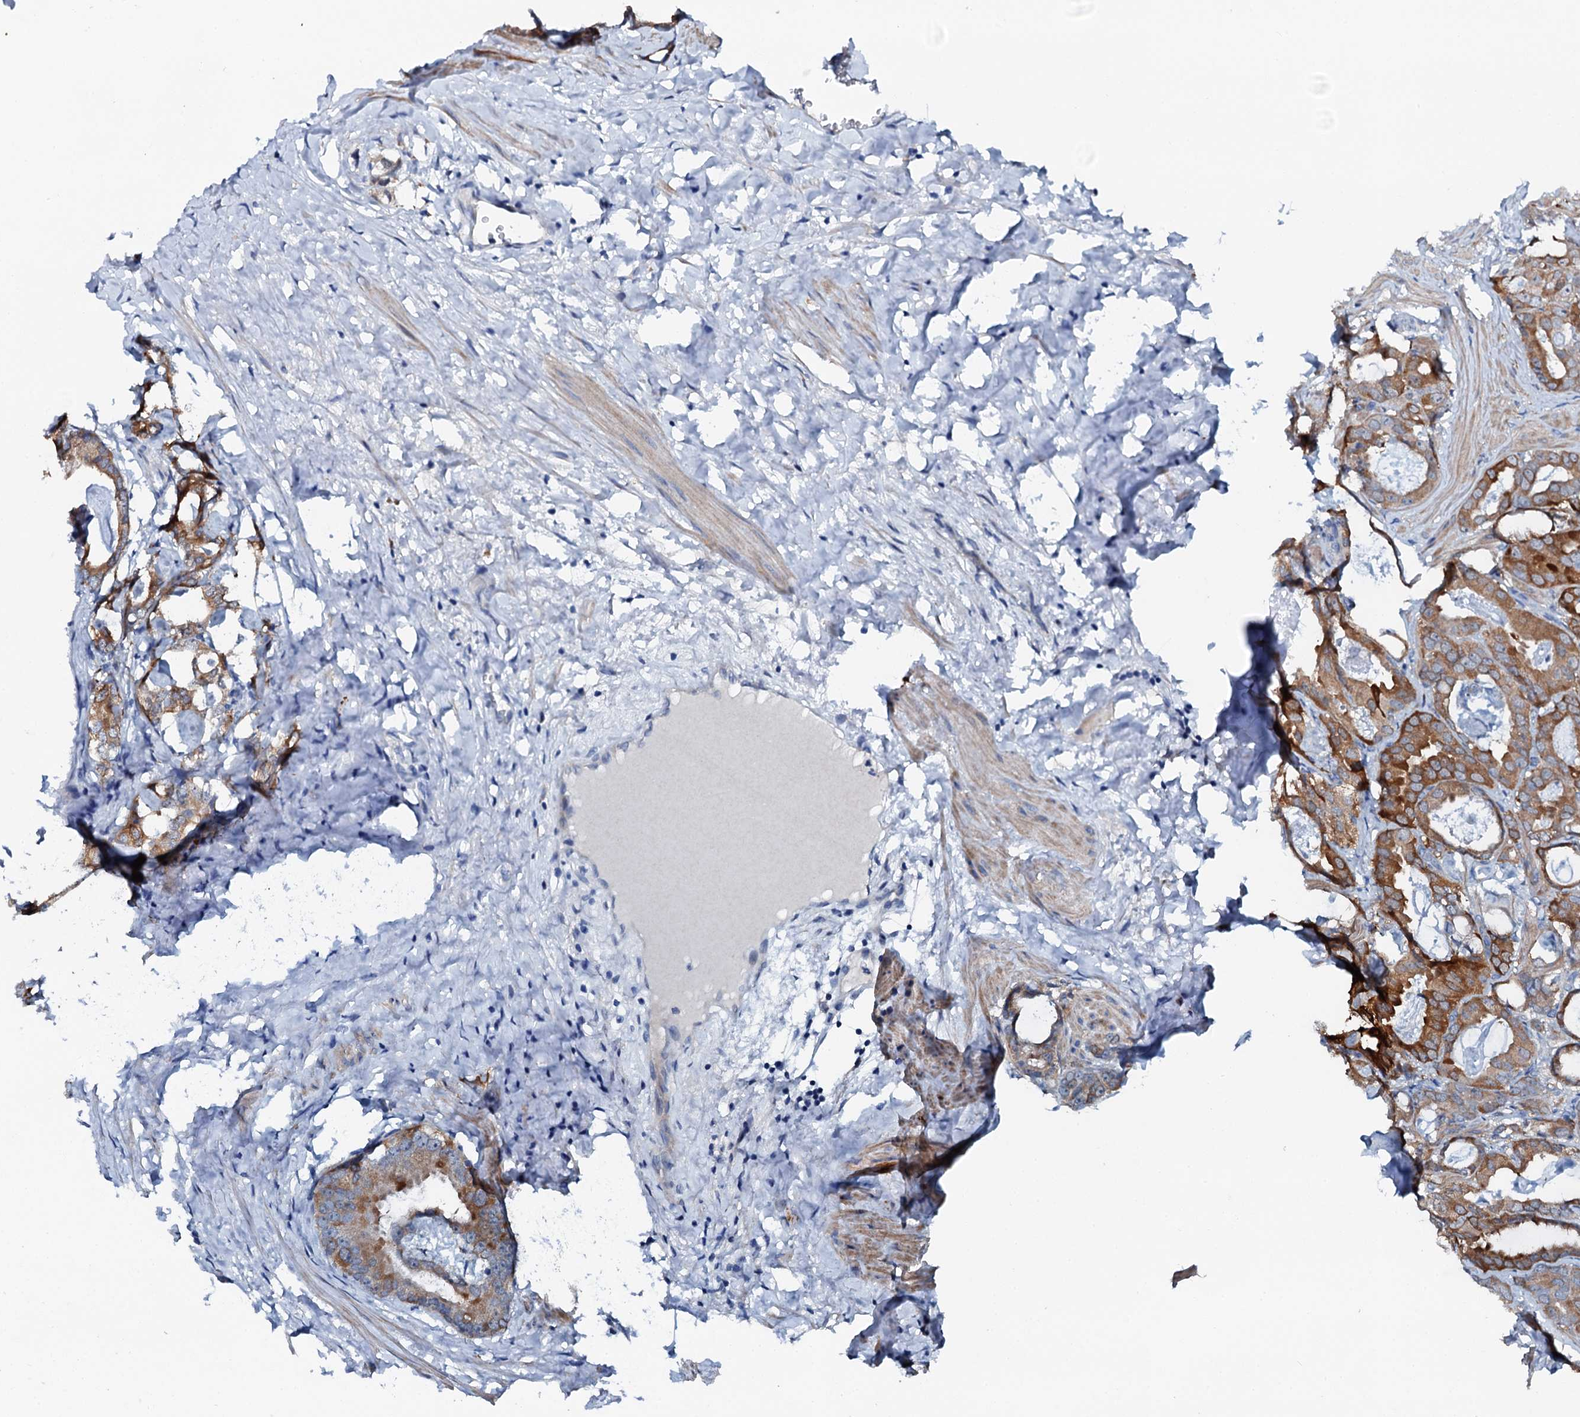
{"staining": {"intensity": "moderate", "quantity": "25%-75%", "location": "cytoplasmic/membranous"}, "tissue": "prostate cancer", "cell_type": "Tumor cells", "image_type": "cancer", "snomed": [{"axis": "morphology", "description": "Adenocarcinoma, Low grade"}, {"axis": "topography", "description": "Prostate"}], "caption": "Adenocarcinoma (low-grade) (prostate) stained with a brown dye displays moderate cytoplasmic/membranous positive positivity in approximately 25%-75% of tumor cells.", "gene": "GFOD2", "patient": {"sex": "male", "age": 71}}